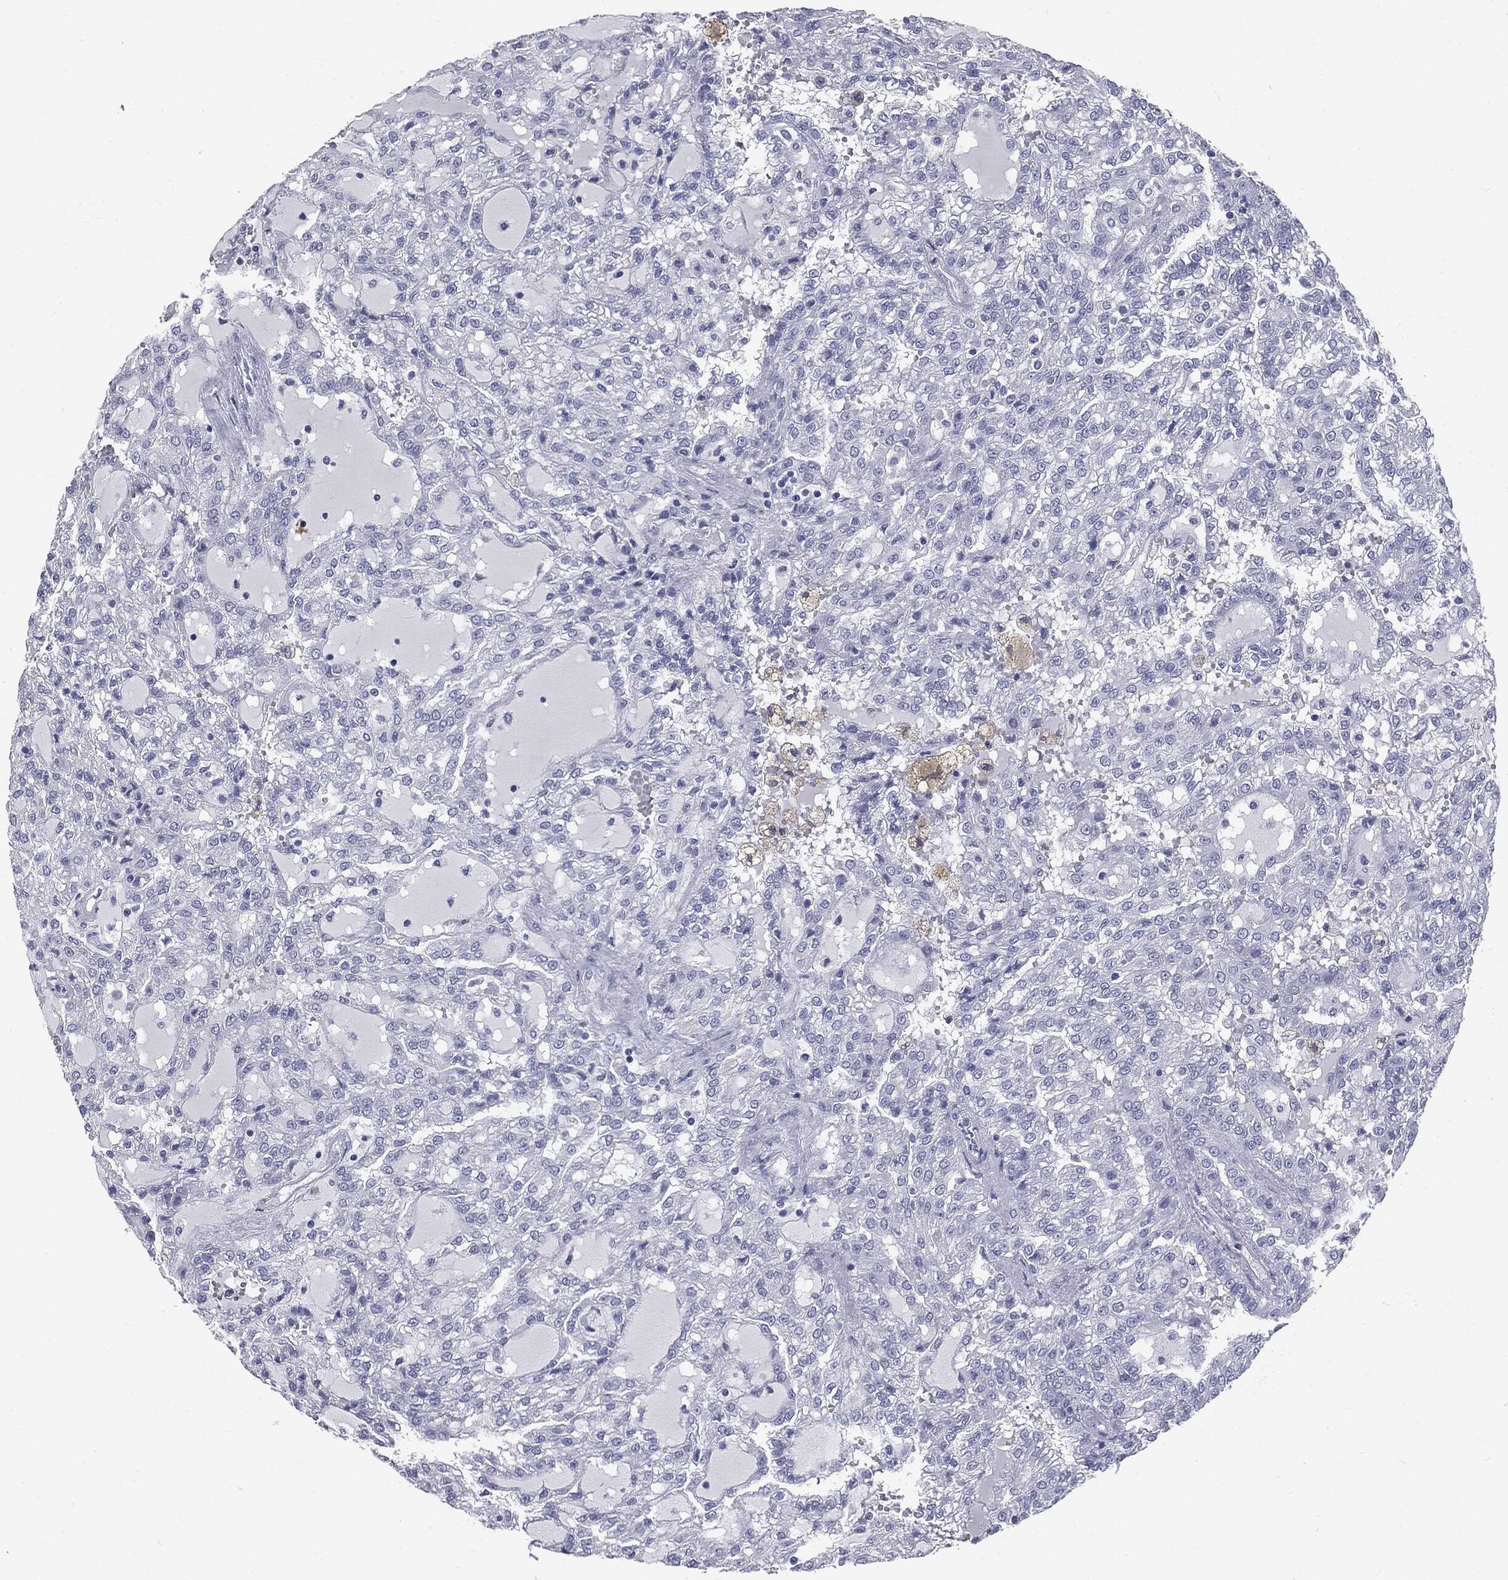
{"staining": {"intensity": "negative", "quantity": "none", "location": "none"}, "tissue": "renal cancer", "cell_type": "Tumor cells", "image_type": "cancer", "snomed": [{"axis": "morphology", "description": "Adenocarcinoma, NOS"}, {"axis": "topography", "description": "Kidney"}], "caption": "The photomicrograph exhibits no staining of tumor cells in renal adenocarcinoma. The staining is performed using DAB brown chromogen with nuclei counter-stained in using hematoxylin.", "gene": "AFP", "patient": {"sex": "male", "age": 63}}